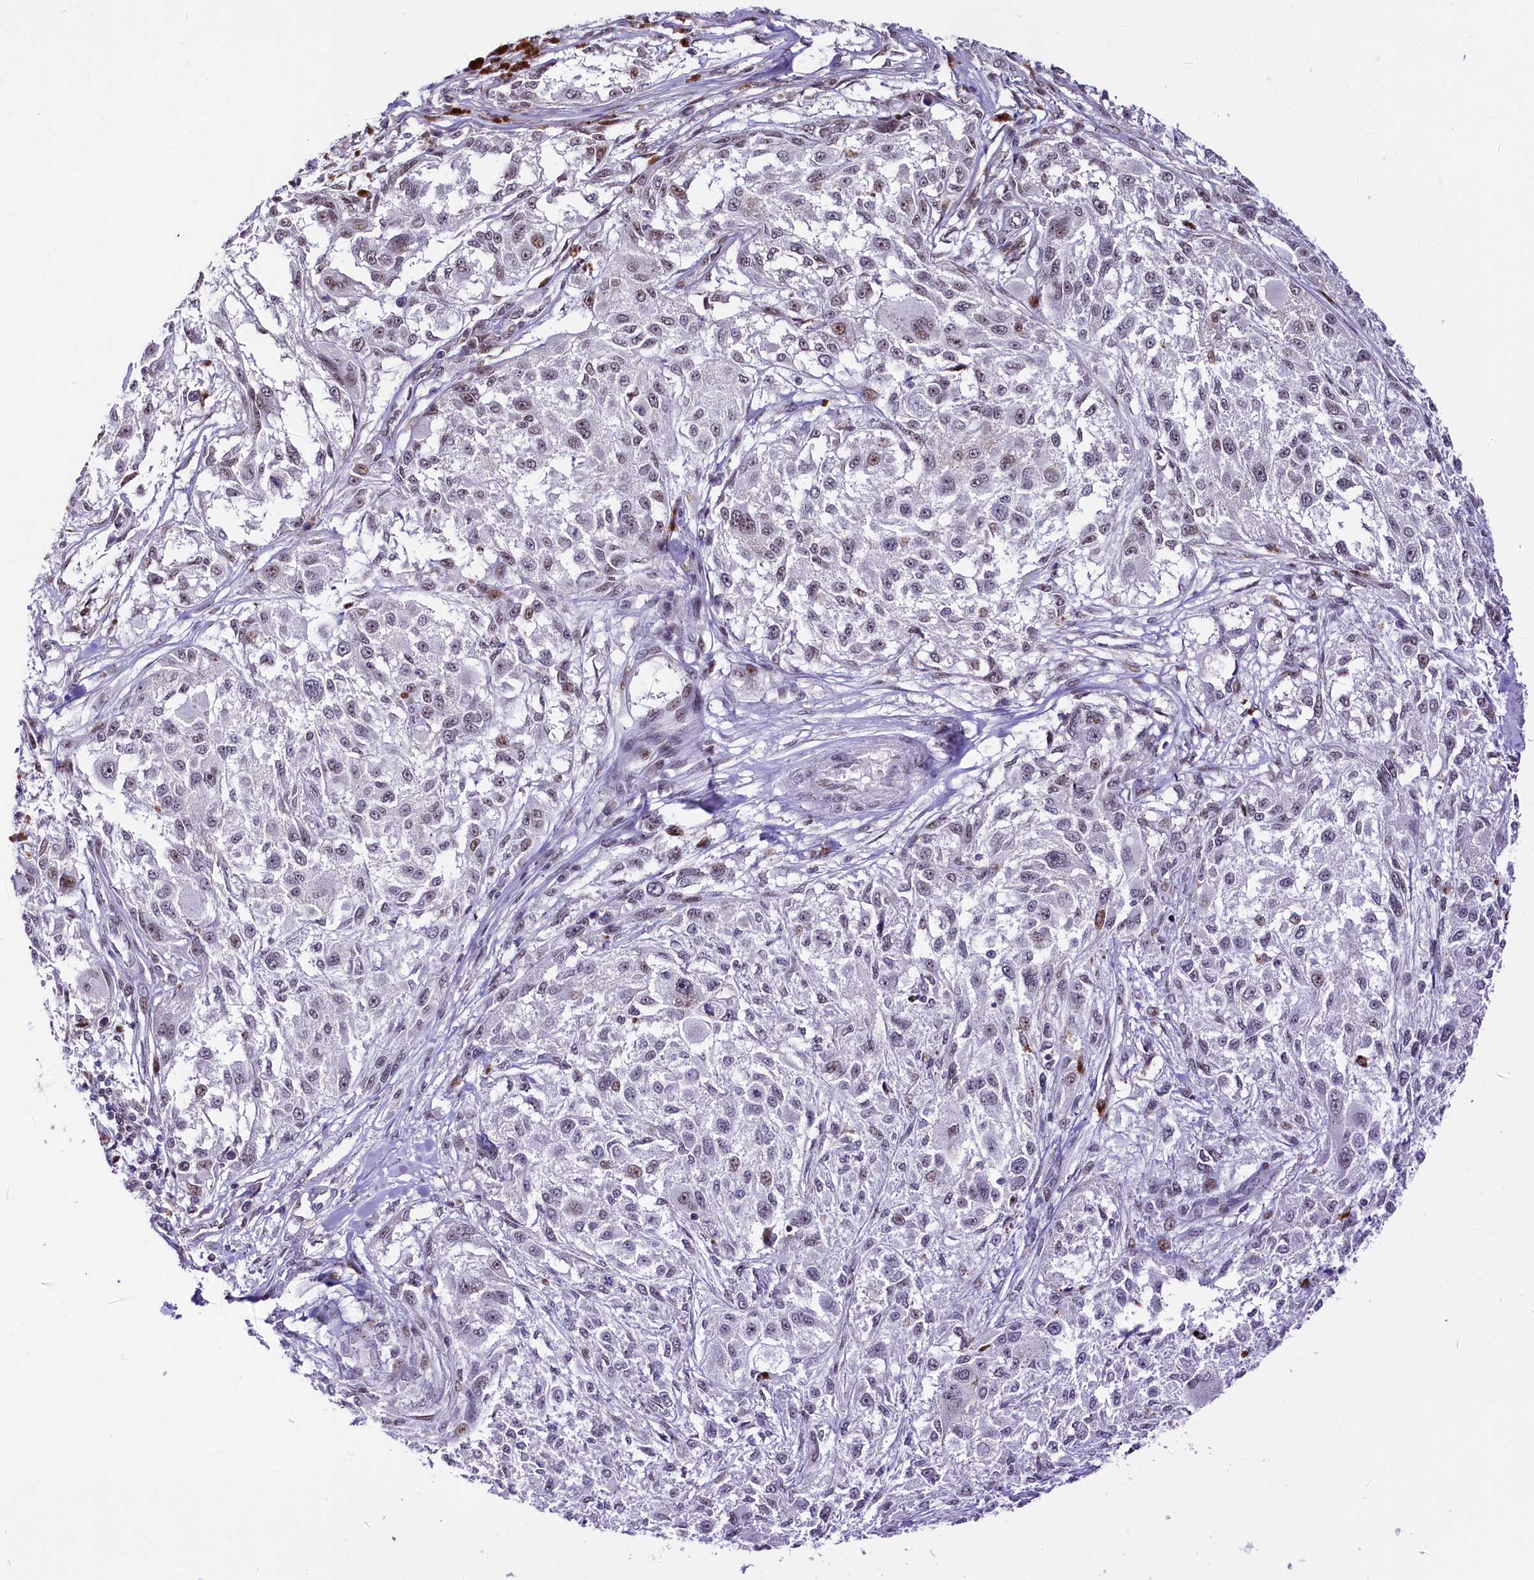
{"staining": {"intensity": "moderate", "quantity": "<25%", "location": "nuclear"}, "tissue": "melanoma", "cell_type": "Tumor cells", "image_type": "cancer", "snomed": [{"axis": "morphology", "description": "Necrosis, NOS"}, {"axis": "morphology", "description": "Malignant melanoma, NOS"}, {"axis": "topography", "description": "Skin"}], "caption": "Melanoma stained with DAB (3,3'-diaminobenzidine) immunohistochemistry displays low levels of moderate nuclear expression in approximately <25% of tumor cells.", "gene": "SCAF11", "patient": {"sex": "female", "age": 87}}